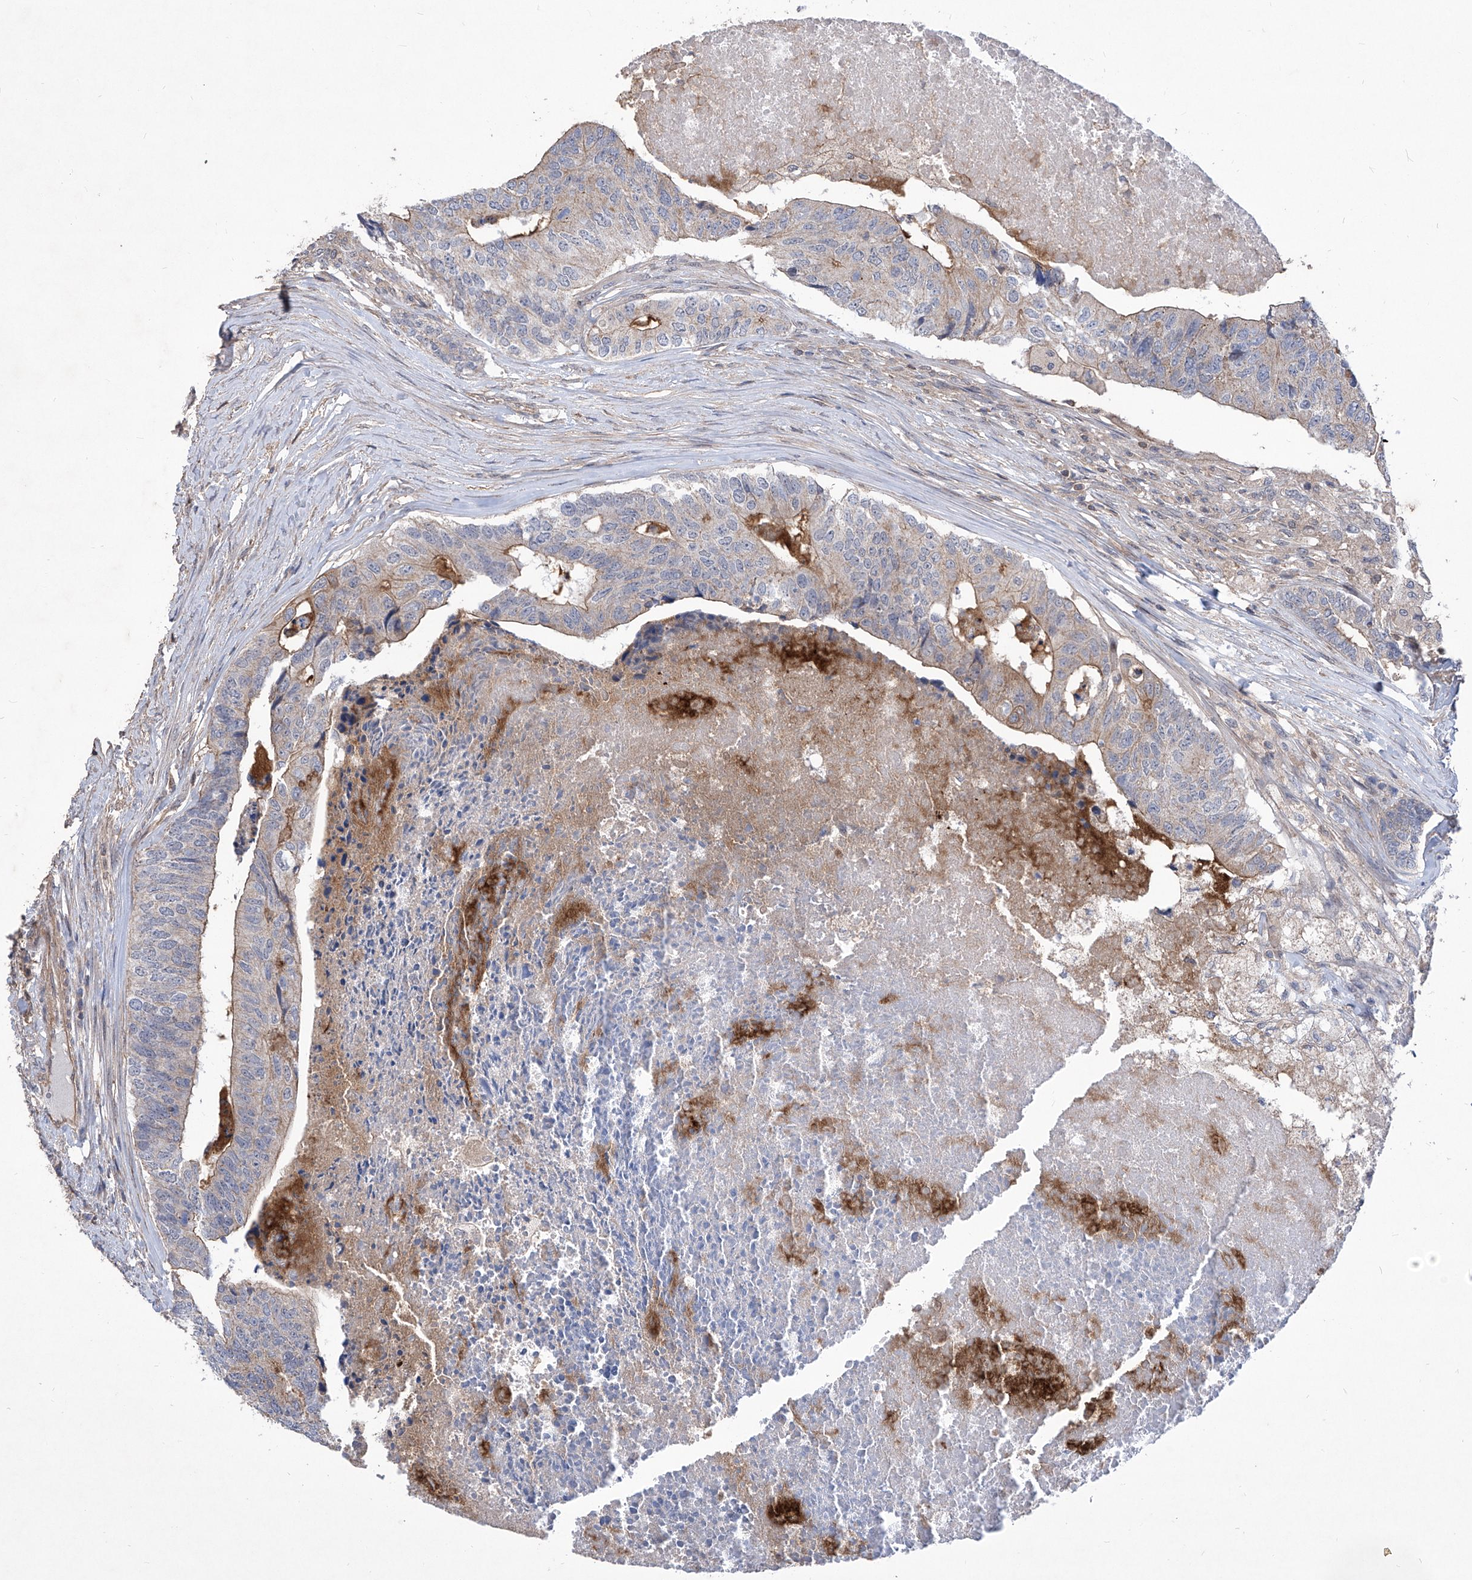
{"staining": {"intensity": "moderate", "quantity": "25%-75%", "location": "cytoplasmic/membranous"}, "tissue": "colorectal cancer", "cell_type": "Tumor cells", "image_type": "cancer", "snomed": [{"axis": "morphology", "description": "Adenocarcinoma, NOS"}, {"axis": "topography", "description": "Colon"}], "caption": "Brown immunohistochemical staining in adenocarcinoma (colorectal) shows moderate cytoplasmic/membranous expression in approximately 25%-75% of tumor cells.", "gene": "KIFC2", "patient": {"sex": "female", "age": 67}}